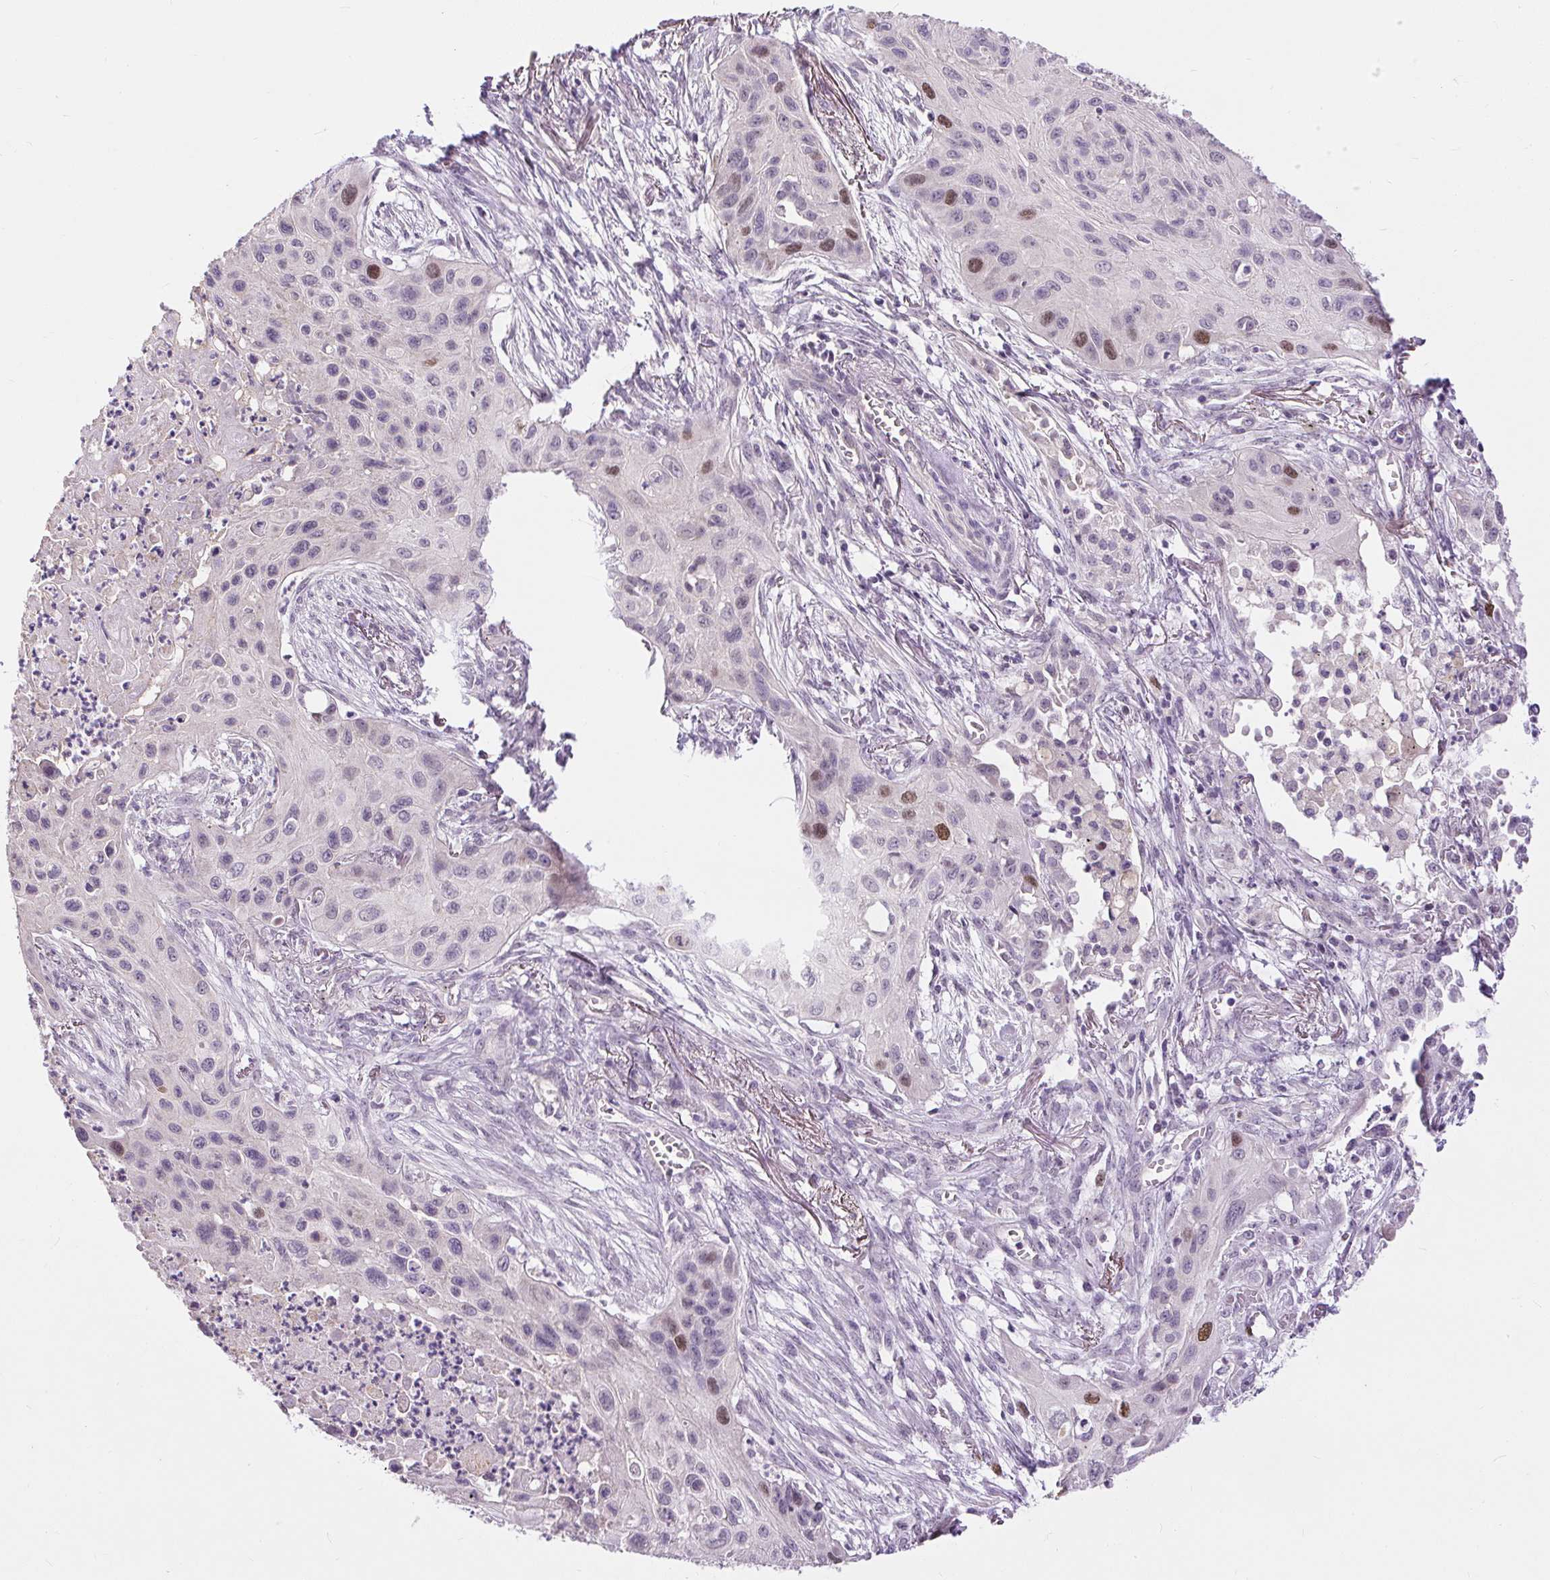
{"staining": {"intensity": "moderate", "quantity": "<25%", "location": "nuclear"}, "tissue": "lung cancer", "cell_type": "Tumor cells", "image_type": "cancer", "snomed": [{"axis": "morphology", "description": "Squamous cell carcinoma, NOS"}, {"axis": "topography", "description": "Lung"}], "caption": "A brown stain shows moderate nuclear expression of a protein in human lung squamous cell carcinoma tumor cells. The protein is stained brown, and the nuclei are stained in blue (DAB IHC with brightfield microscopy, high magnification).", "gene": "RACGAP1", "patient": {"sex": "male", "age": 71}}